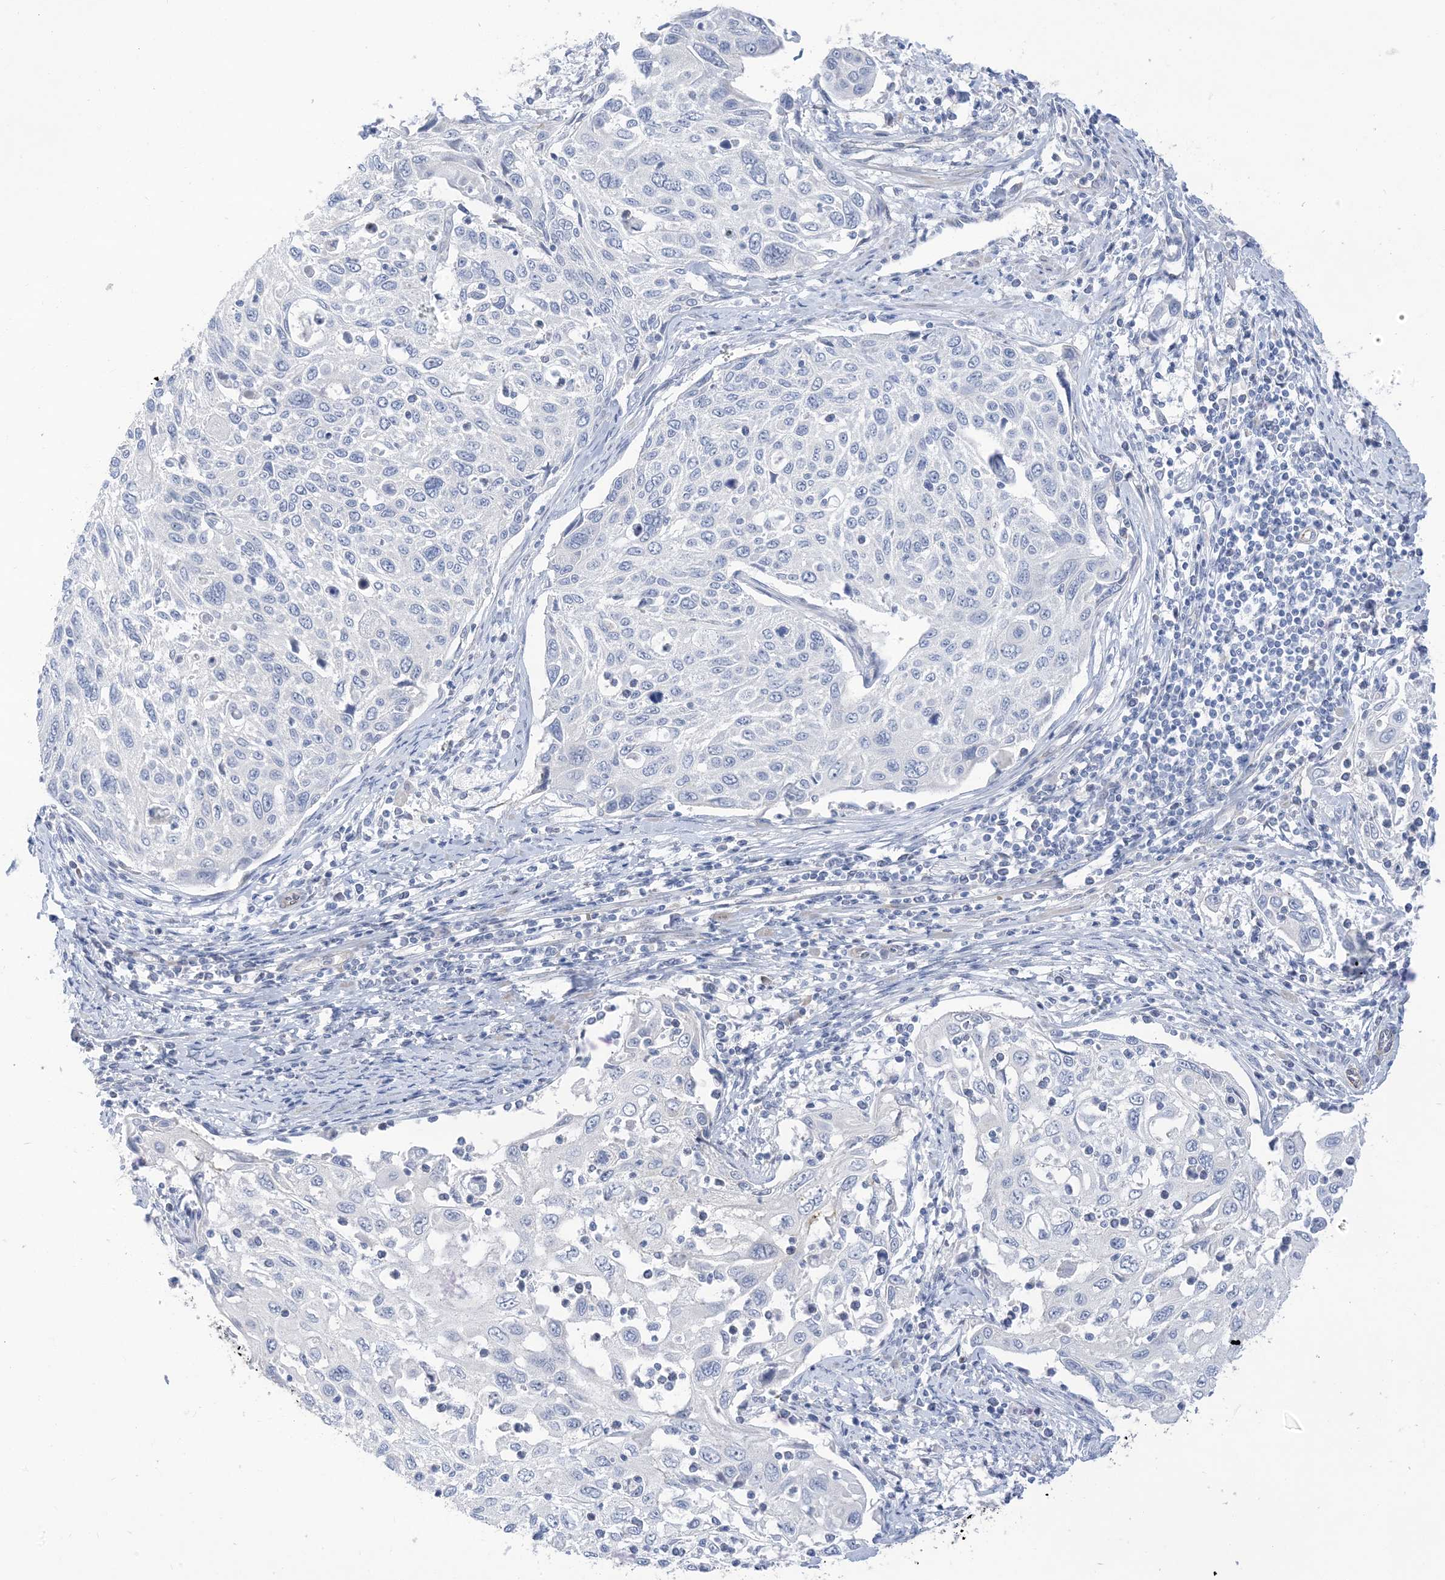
{"staining": {"intensity": "negative", "quantity": "none", "location": "none"}, "tissue": "cervical cancer", "cell_type": "Tumor cells", "image_type": "cancer", "snomed": [{"axis": "morphology", "description": "Squamous cell carcinoma, NOS"}, {"axis": "topography", "description": "Cervix"}], "caption": "High power microscopy histopathology image of an immunohistochemistry histopathology image of cervical cancer, revealing no significant staining in tumor cells. (Brightfield microscopy of DAB (3,3'-diaminobenzidine) immunohistochemistry (IHC) at high magnification).", "gene": "IL36B", "patient": {"sex": "female", "age": 70}}